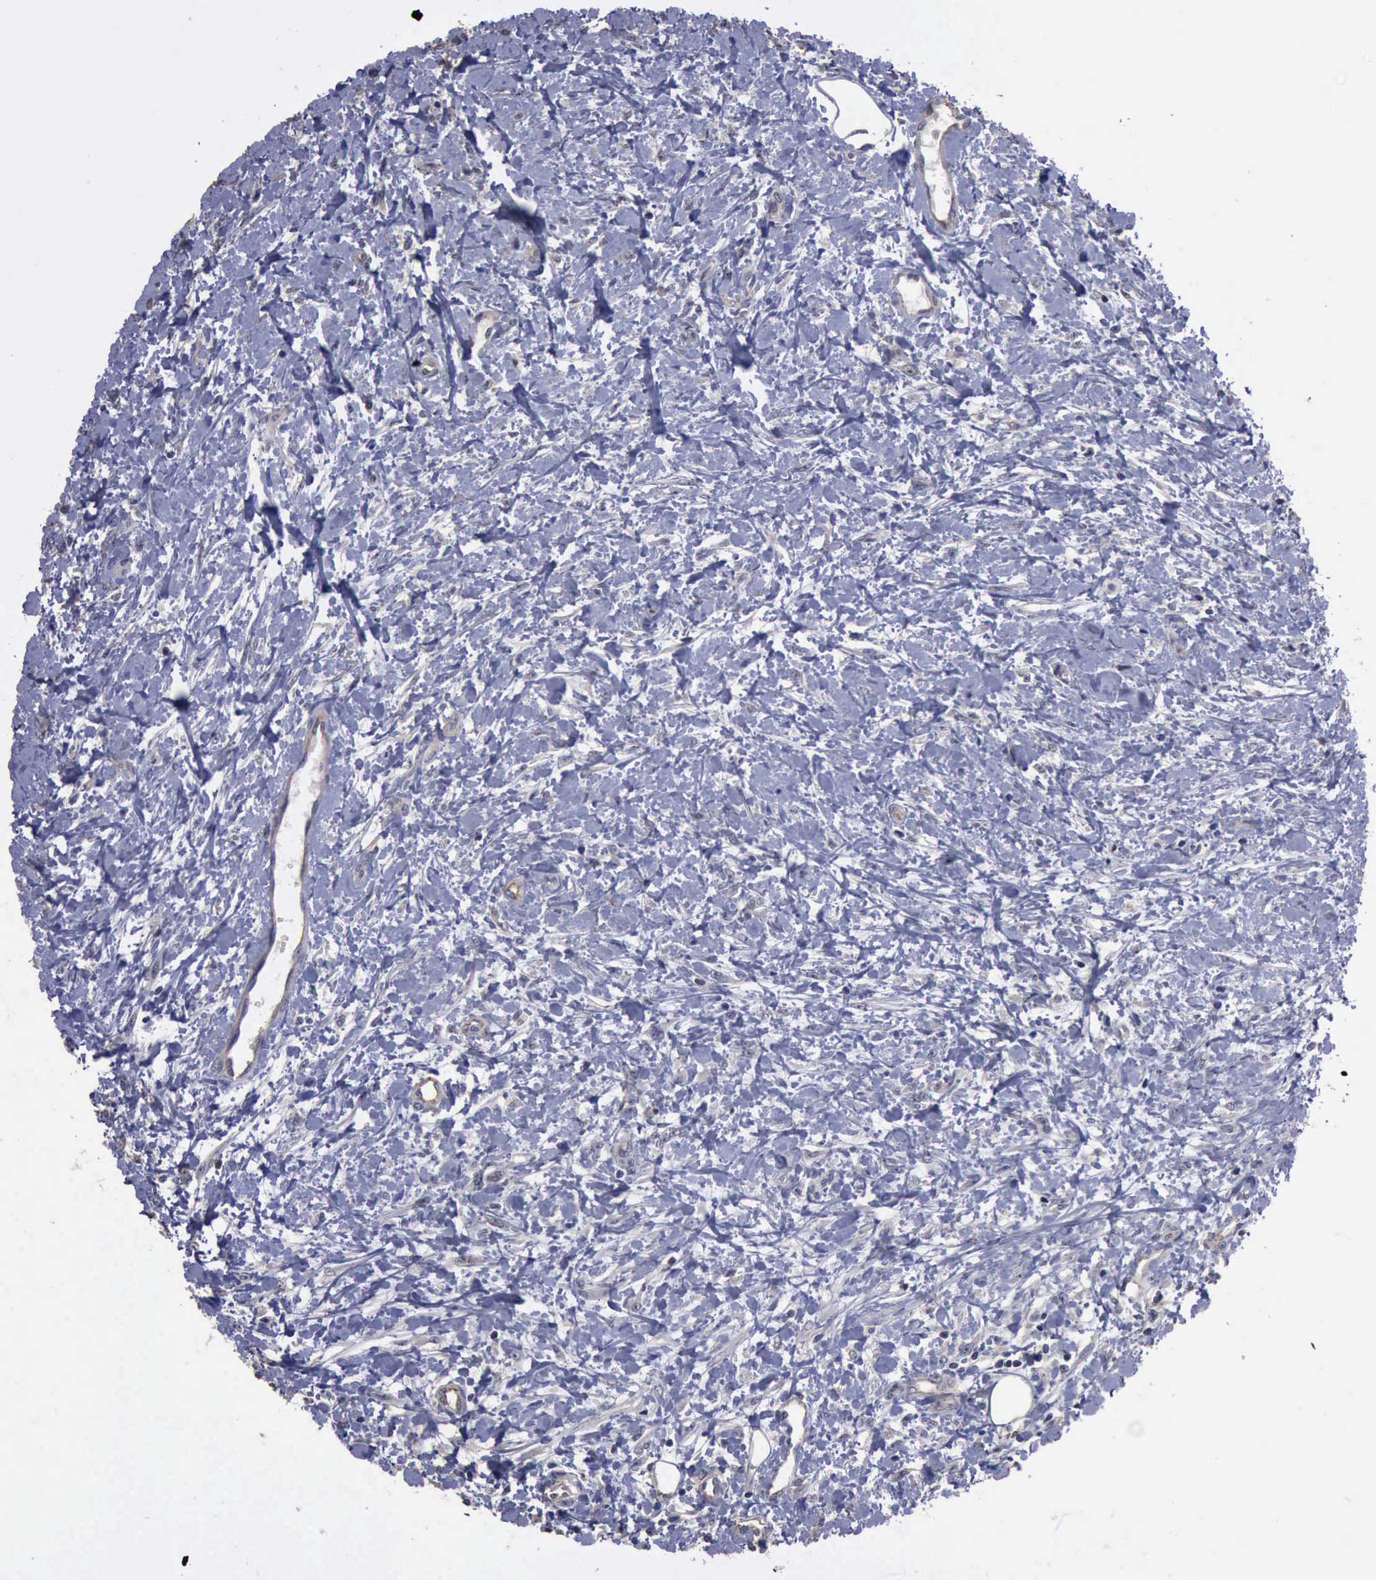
{"staining": {"intensity": "negative", "quantity": "none", "location": "none"}, "tissue": "urothelial cancer", "cell_type": "Tumor cells", "image_type": "cancer", "snomed": [{"axis": "morphology", "description": "Urothelial carcinoma, High grade"}, {"axis": "topography", "description": "Urinary bladder"}], "caption": "Tumor cells show no significant protein staining in urothelial cancer.", "gene": "CRKL", "patient": {"sex": "male", "age": 56}}